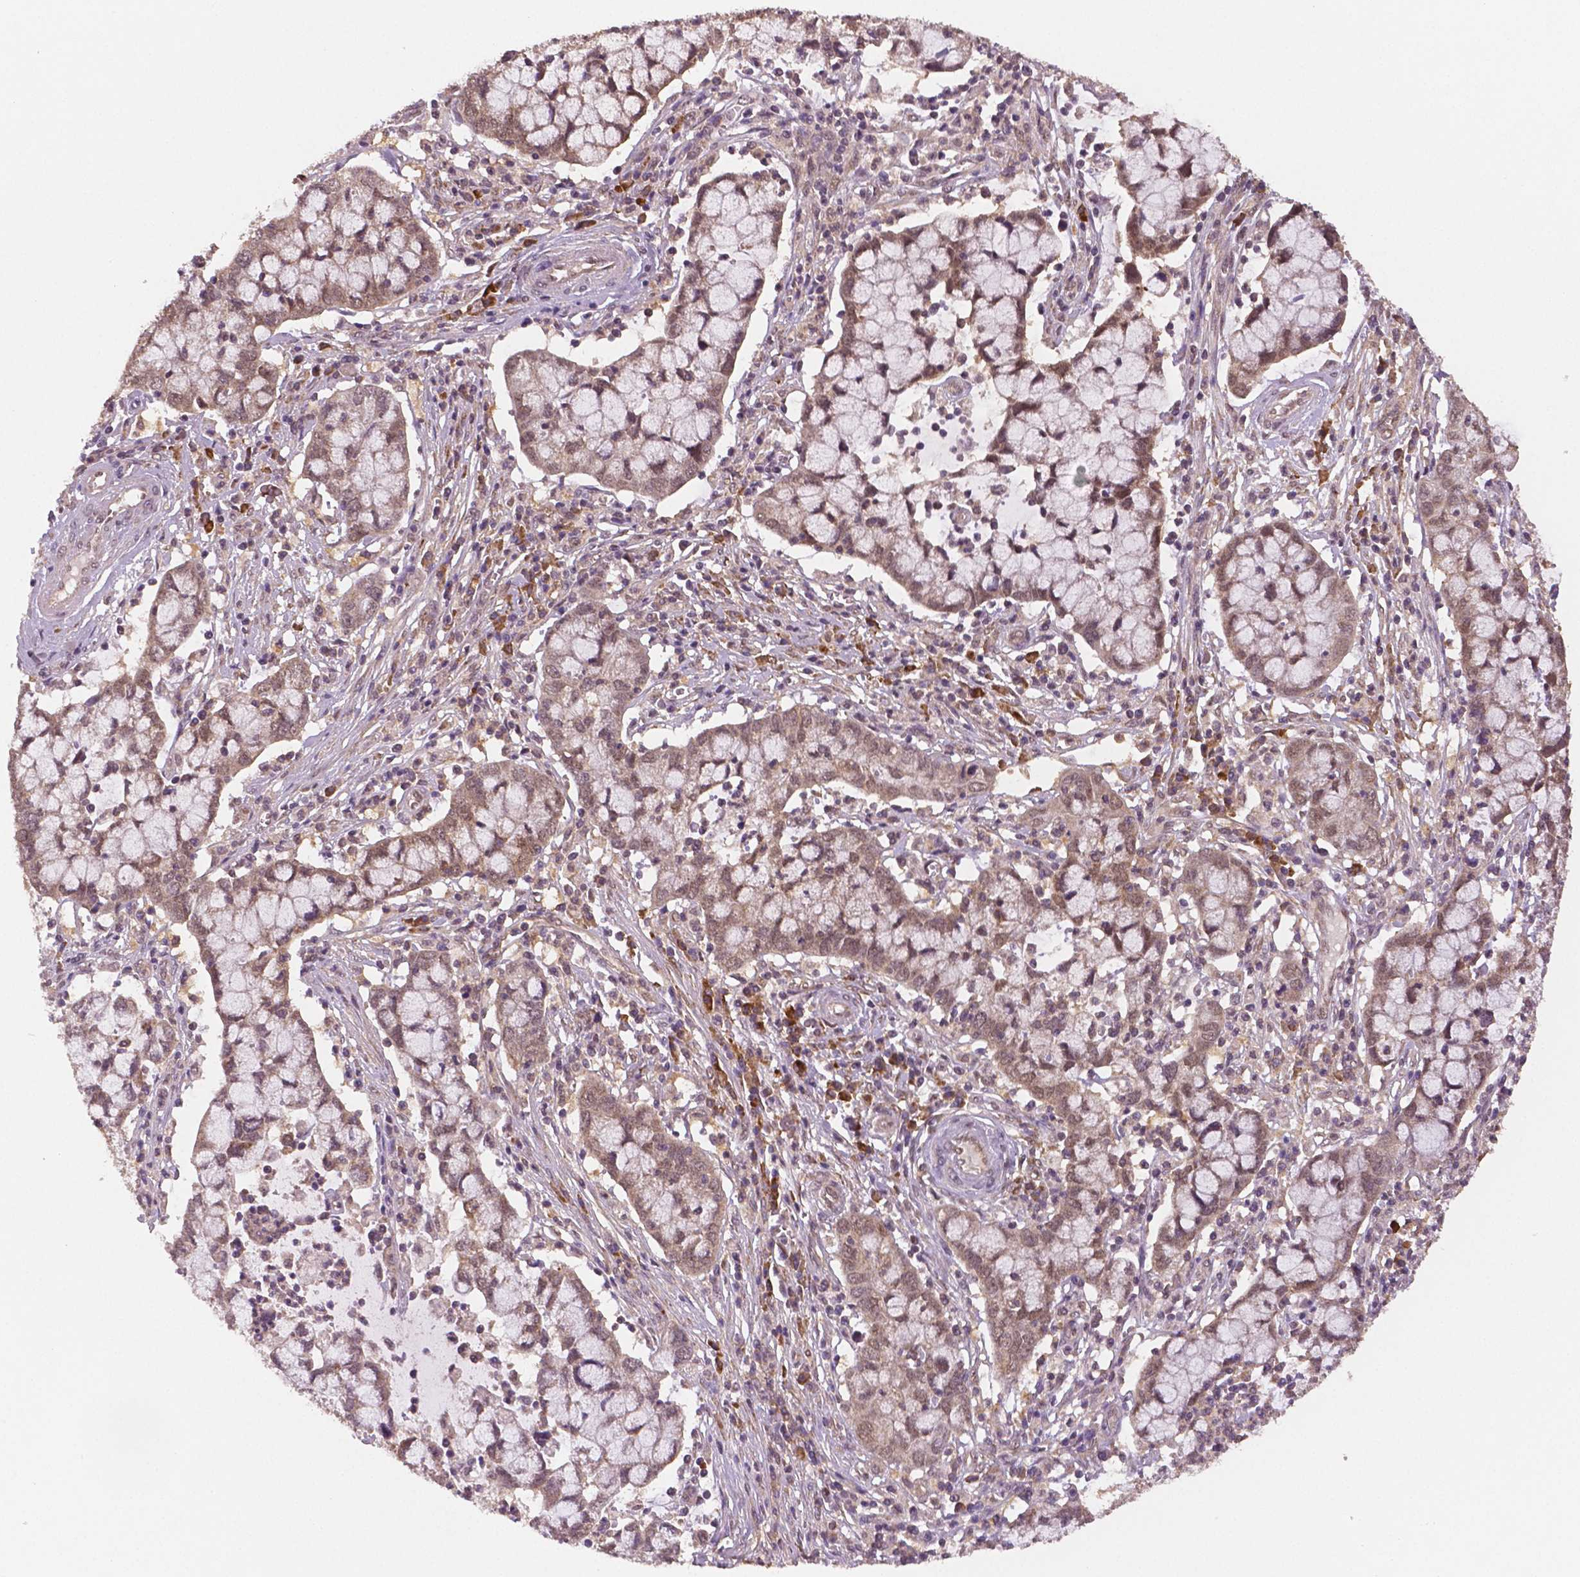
{"staining": {"intensity": "weak", "quantity": "25%-75%", "location": "cytoplasmic/membranous"}, "tissue": "cervical cancer", "cell_type": "Tumor cells", "image_type": "cancer", "snomed": [{"axis": "morphology", "description": "Adenocarcinoma, NOS"}, {"axis": "topography", "description": "Cervix"}], "caption": "Adenocarcinoma (cervical) stained for a protein displays weak cytoplasmic/membranous positivity in tumor cells. (Brightfield microscopy of DAB IHC at high magnification).", "gene": "STAT3", "patient": {"sex": "female", "age": 40}}